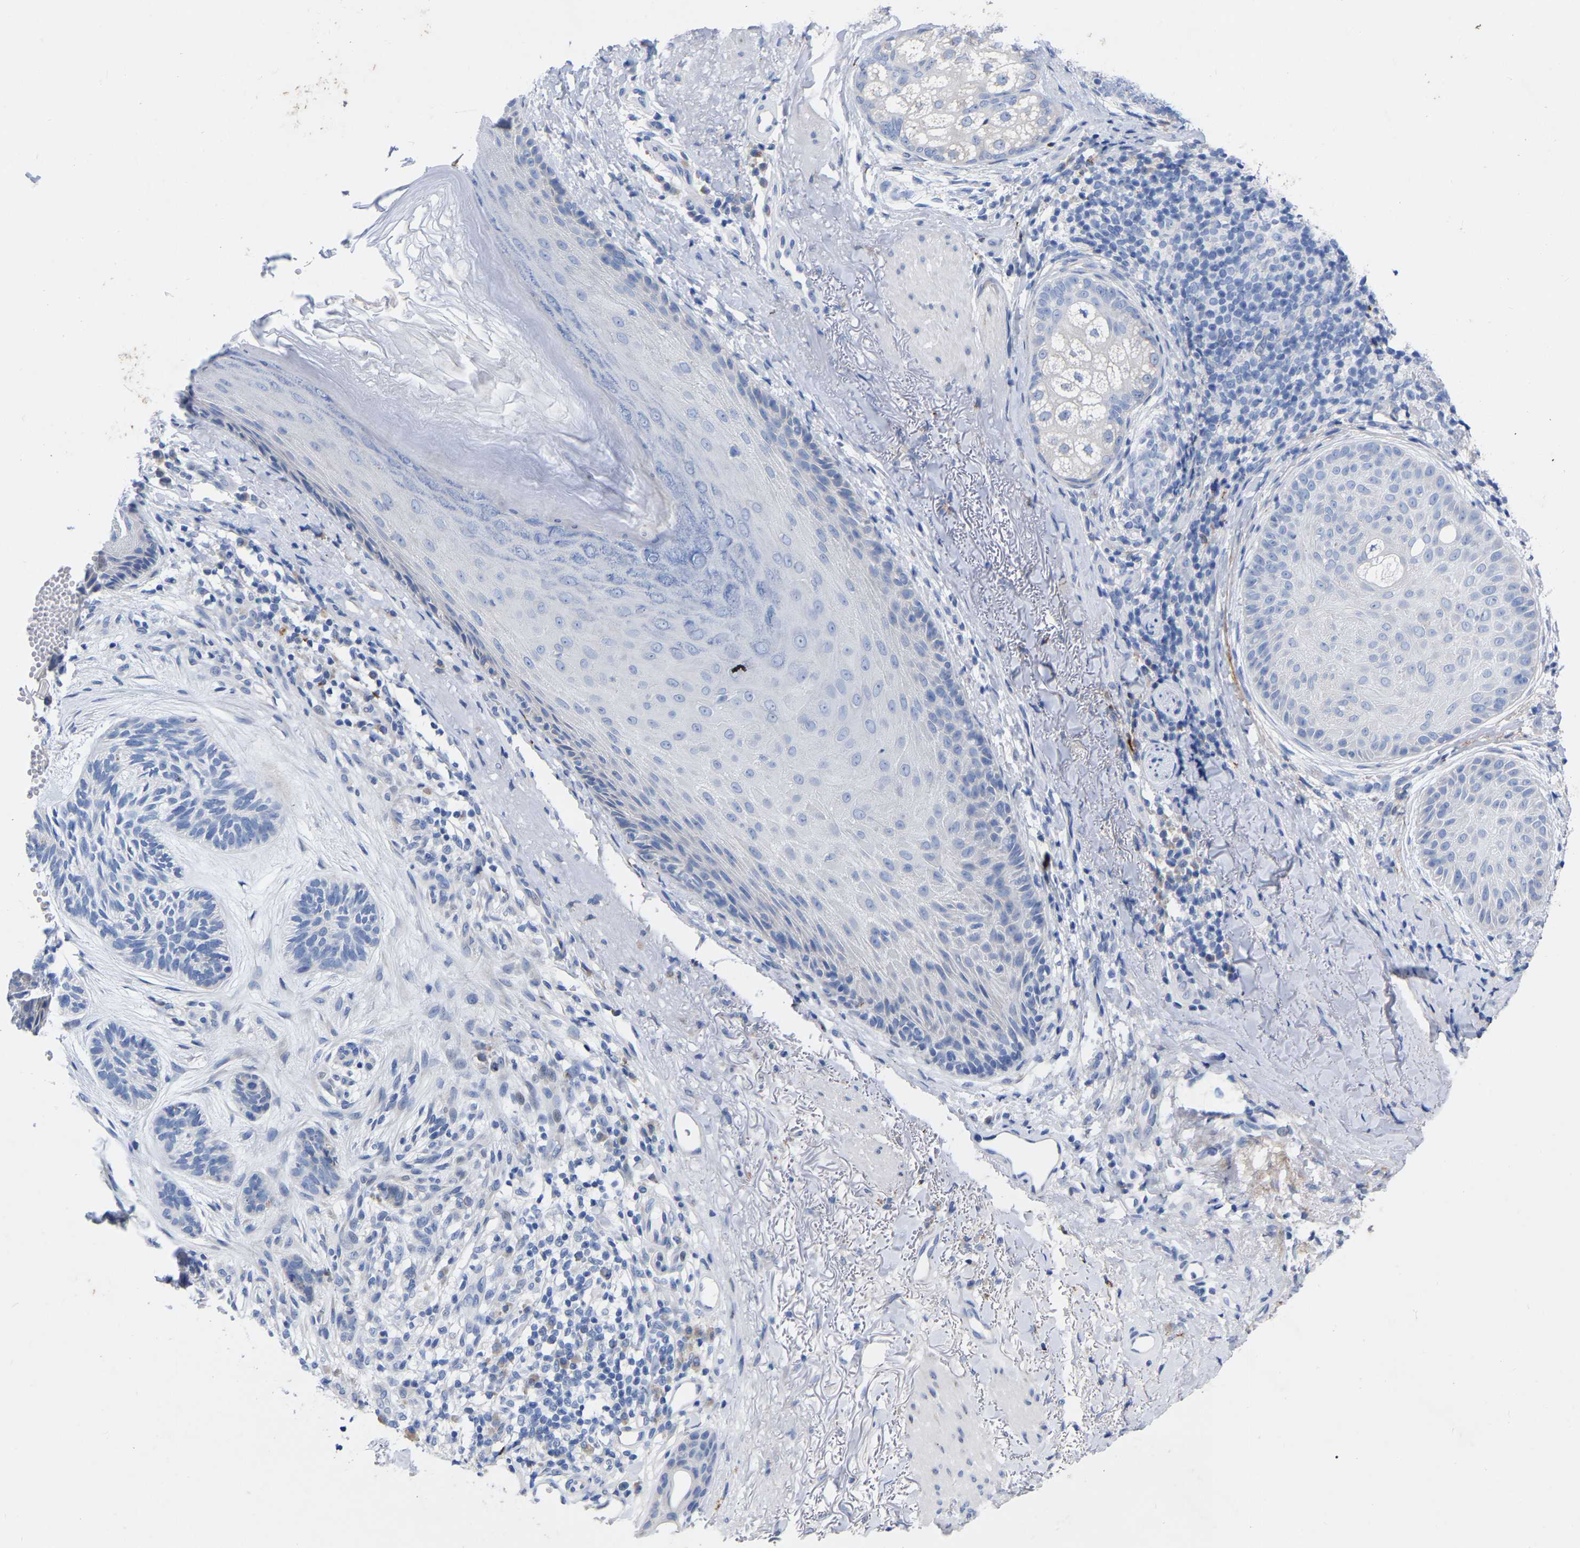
{"staining": {"intensity": "negative", "quantity": "none", "location": "none"}, "tissue": "skin cancer", "cell_type": "Tumor cells", "image_type": "cancer", "snomed": [{"axis": "morphology", "description": "Basal cell carcinoma"}, {"axis": "topography", "description": "Skin"}], "caption": "Tumor cells are negative for brown protein staining in skin cancer (basal cell carcinoma).", "gene": "STRIP2", "patient": {"sex": "male", "age": 55}}